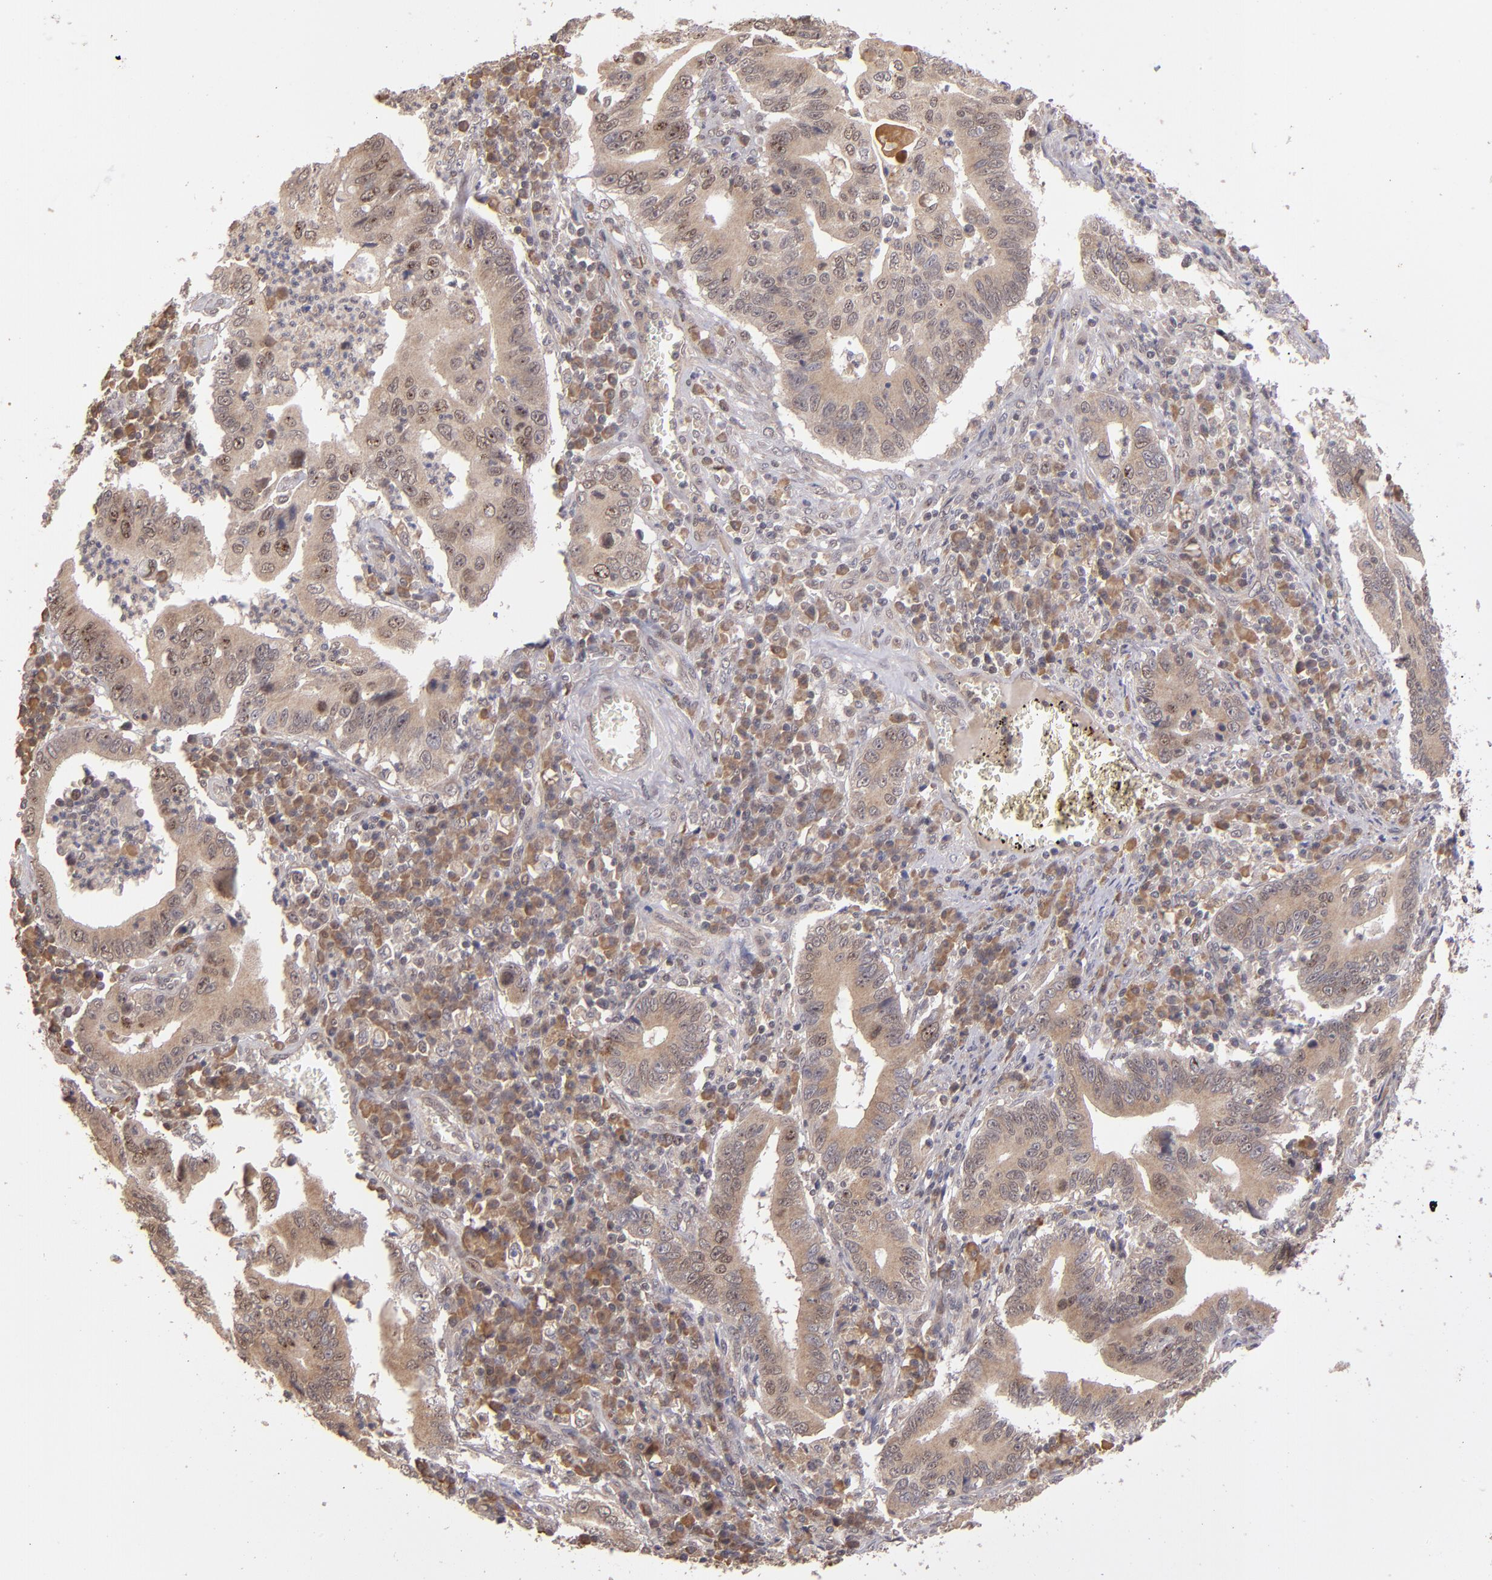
{"staining": {"intensity": "weak", "quantity": ">75%", "location": "cytoplasmic/membranous,nuclear"}, "tissue": "stomach cancer", "cell_type": "Tumor cells", "image_type": "cancer", "snomed": [{"axis": "morphology", "description": "Adenocarcinoma, NOS"}, {"axis": "topography", "description": "Stomach, upper"}], "caption": "Human stomach cancer stained with a protein marker shows weak staining in tumor cells.", "gene": "ABHD12B", "patient": {"sex": "male", "age": 63}}